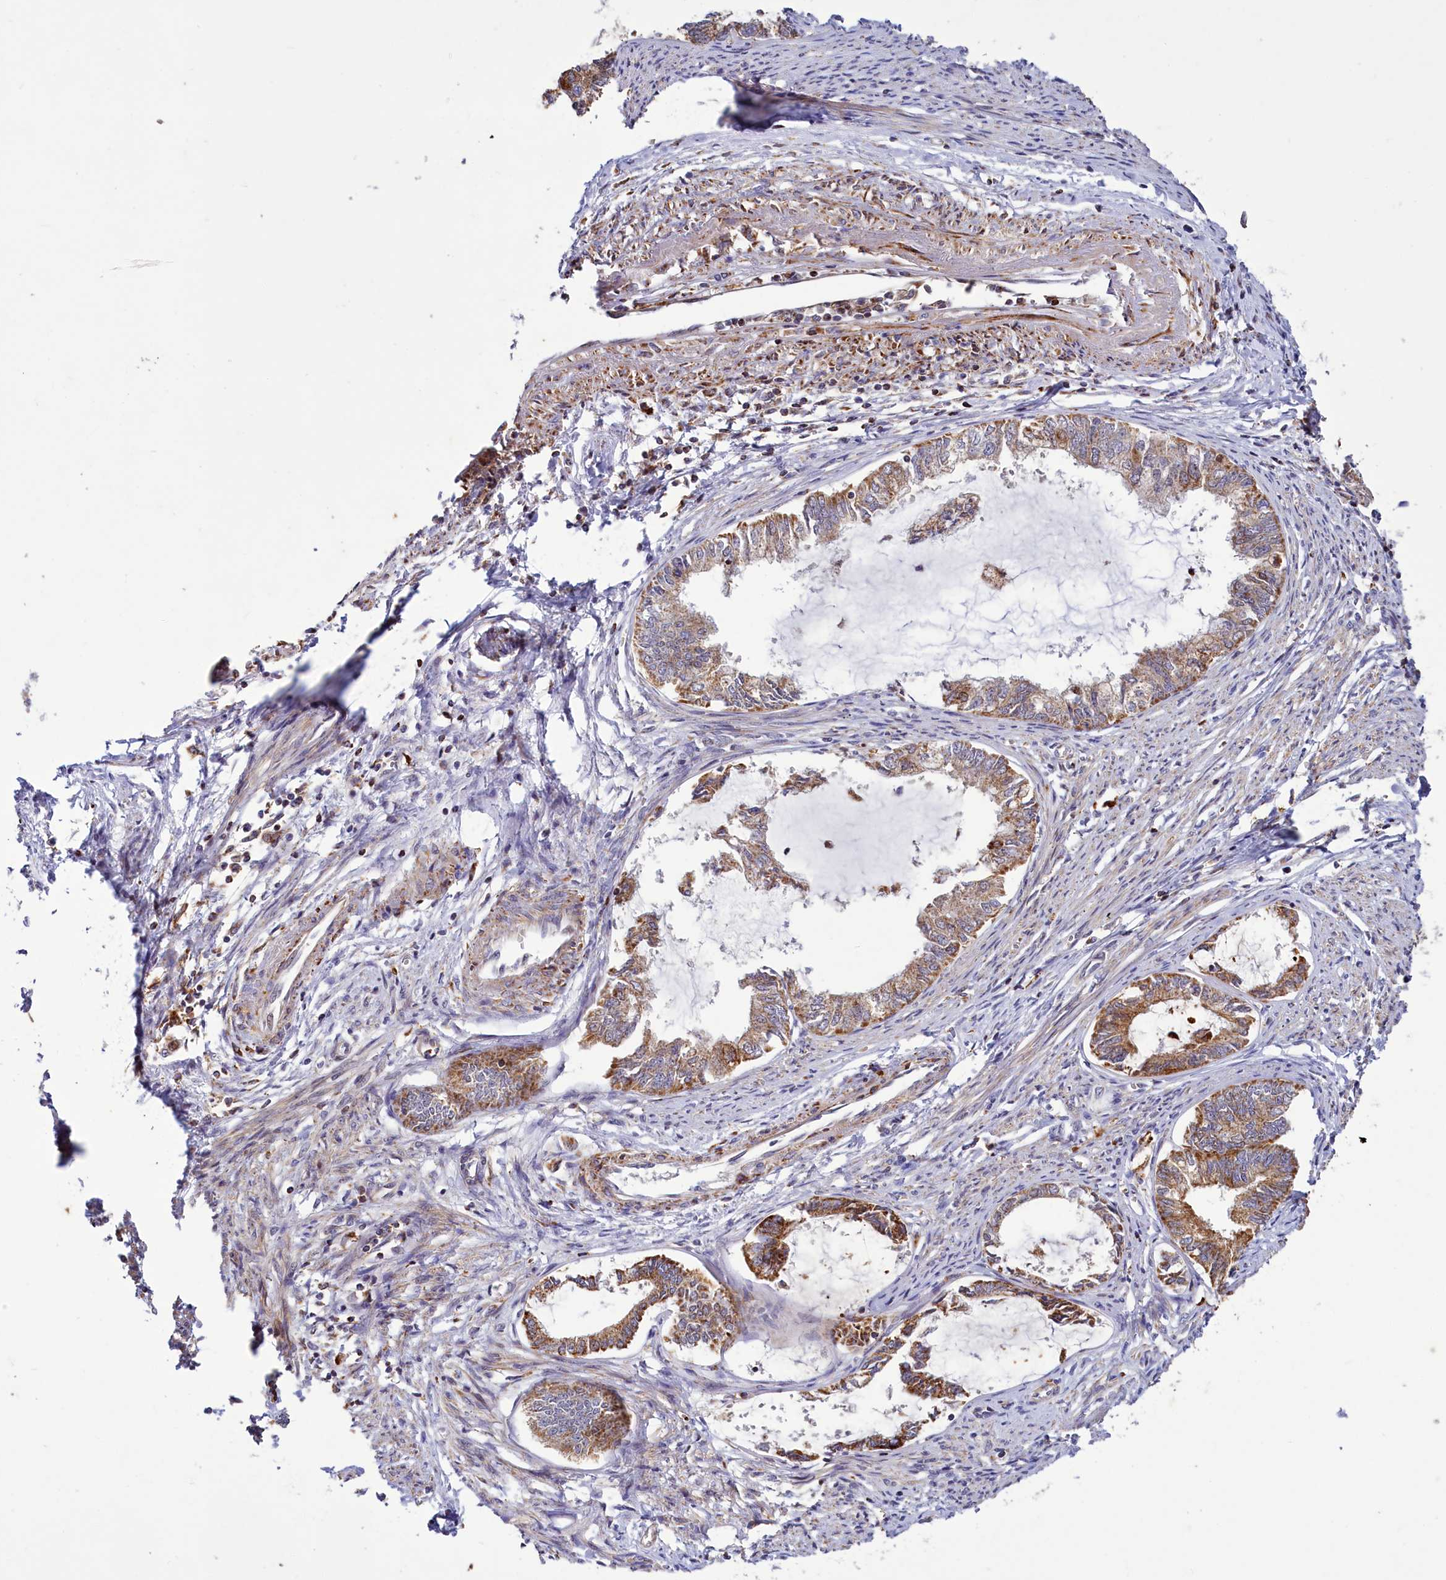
{"staining": {"intensity": "strong", "quantity": ">75%", "location": "cytoplasmic/membranous"}, "tissue": "endometrial cancer", "cell_type": "Tumor cells", "image_type": "cancer", "snomed": [{"axis": "morphology", "description": "Adenocarcinoma, NOS"}, {"axis": "topography", "description": "Endometrium"}], "caption": "Tumor cells demonstrate high levels of strong cytoplasmic/membranous staining in about >75% of cells in human endometrial cancer (adenocarcinoma). Nuclei are stained in blue.", "gene": "DYNC2H1", "patient": {"sex": "female", "age": 86}}